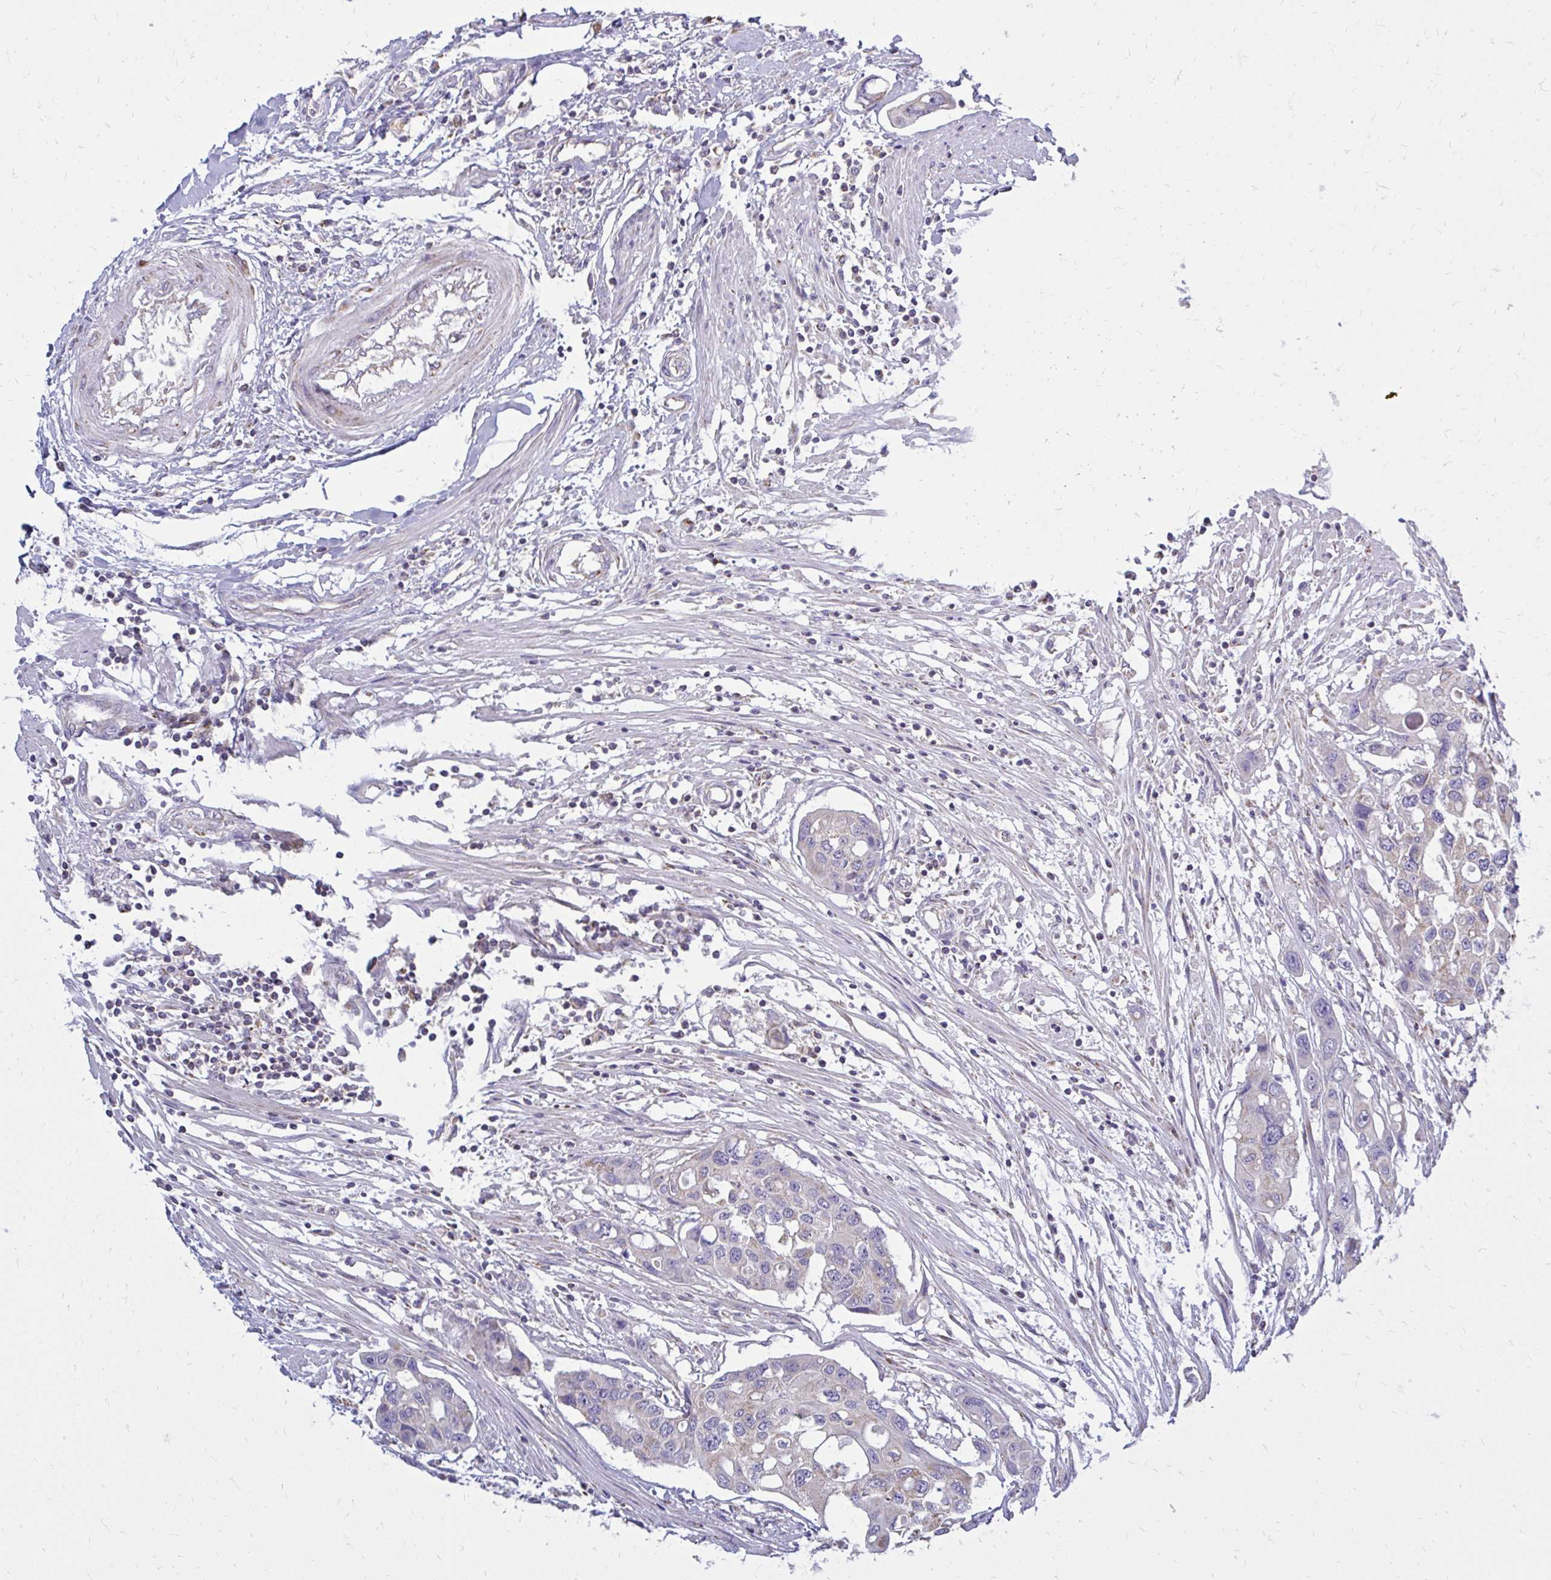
{"staining": {"intensity": "negative", "quantity": "none", "location": "none"}, "tissue": "colorectal cancer", "cell_type": "Tumor cells", "image_type": "cancer", "snomed": [{"axis": "morphology", "description": "Adenocarcinoma, NOS"}, {"axis": "topography", "description": "Colon"}], "caption": "The histopathology image reveals no significant positivity in tumor cells of colorectal cancer. (Brightfield microscopy of DAB (3,3'-diaminobenzidine) immunohistochemistry at high magnification).", "gene": "OR10R2", "patient": {"sex": "male", "age": 77}}